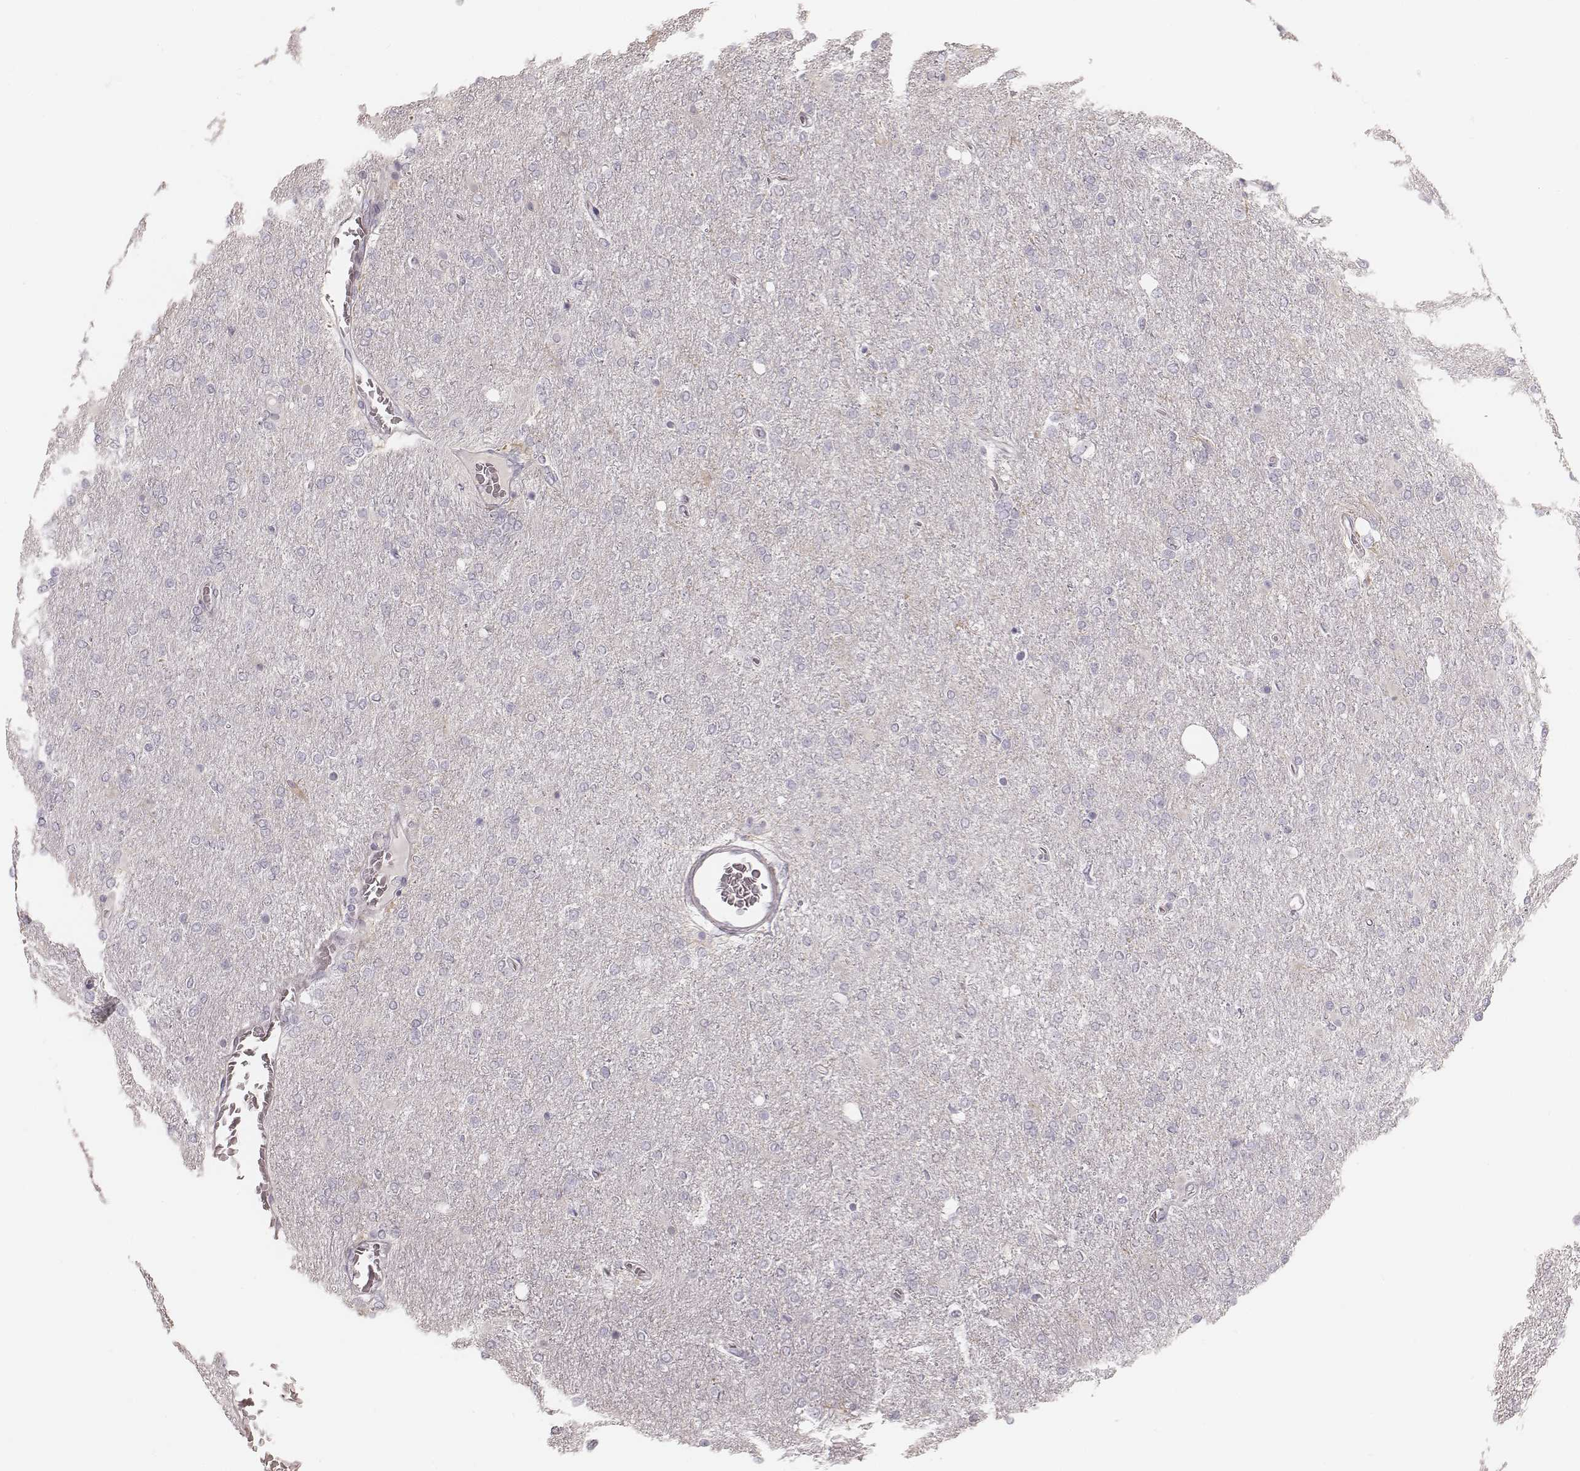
{"staining": {"intensity": "negative", "quantity": "none", "location": "none"}, "tissue": "glioma", "cell_type": "Tumor cells", "image_type": "cancer", "snomed": [{"axis": "morphology", "description": "Glioma, malignant, High grade"}, {"axis": "topography", "description": "Cerebral cortex"}], "caption": "An immunohistochemistry histopathology image of glioma is shown. There is no staining in tumor cells of glioma.", "gene": "SPATA24", "patient": {"sex": "male", "age": 70}}